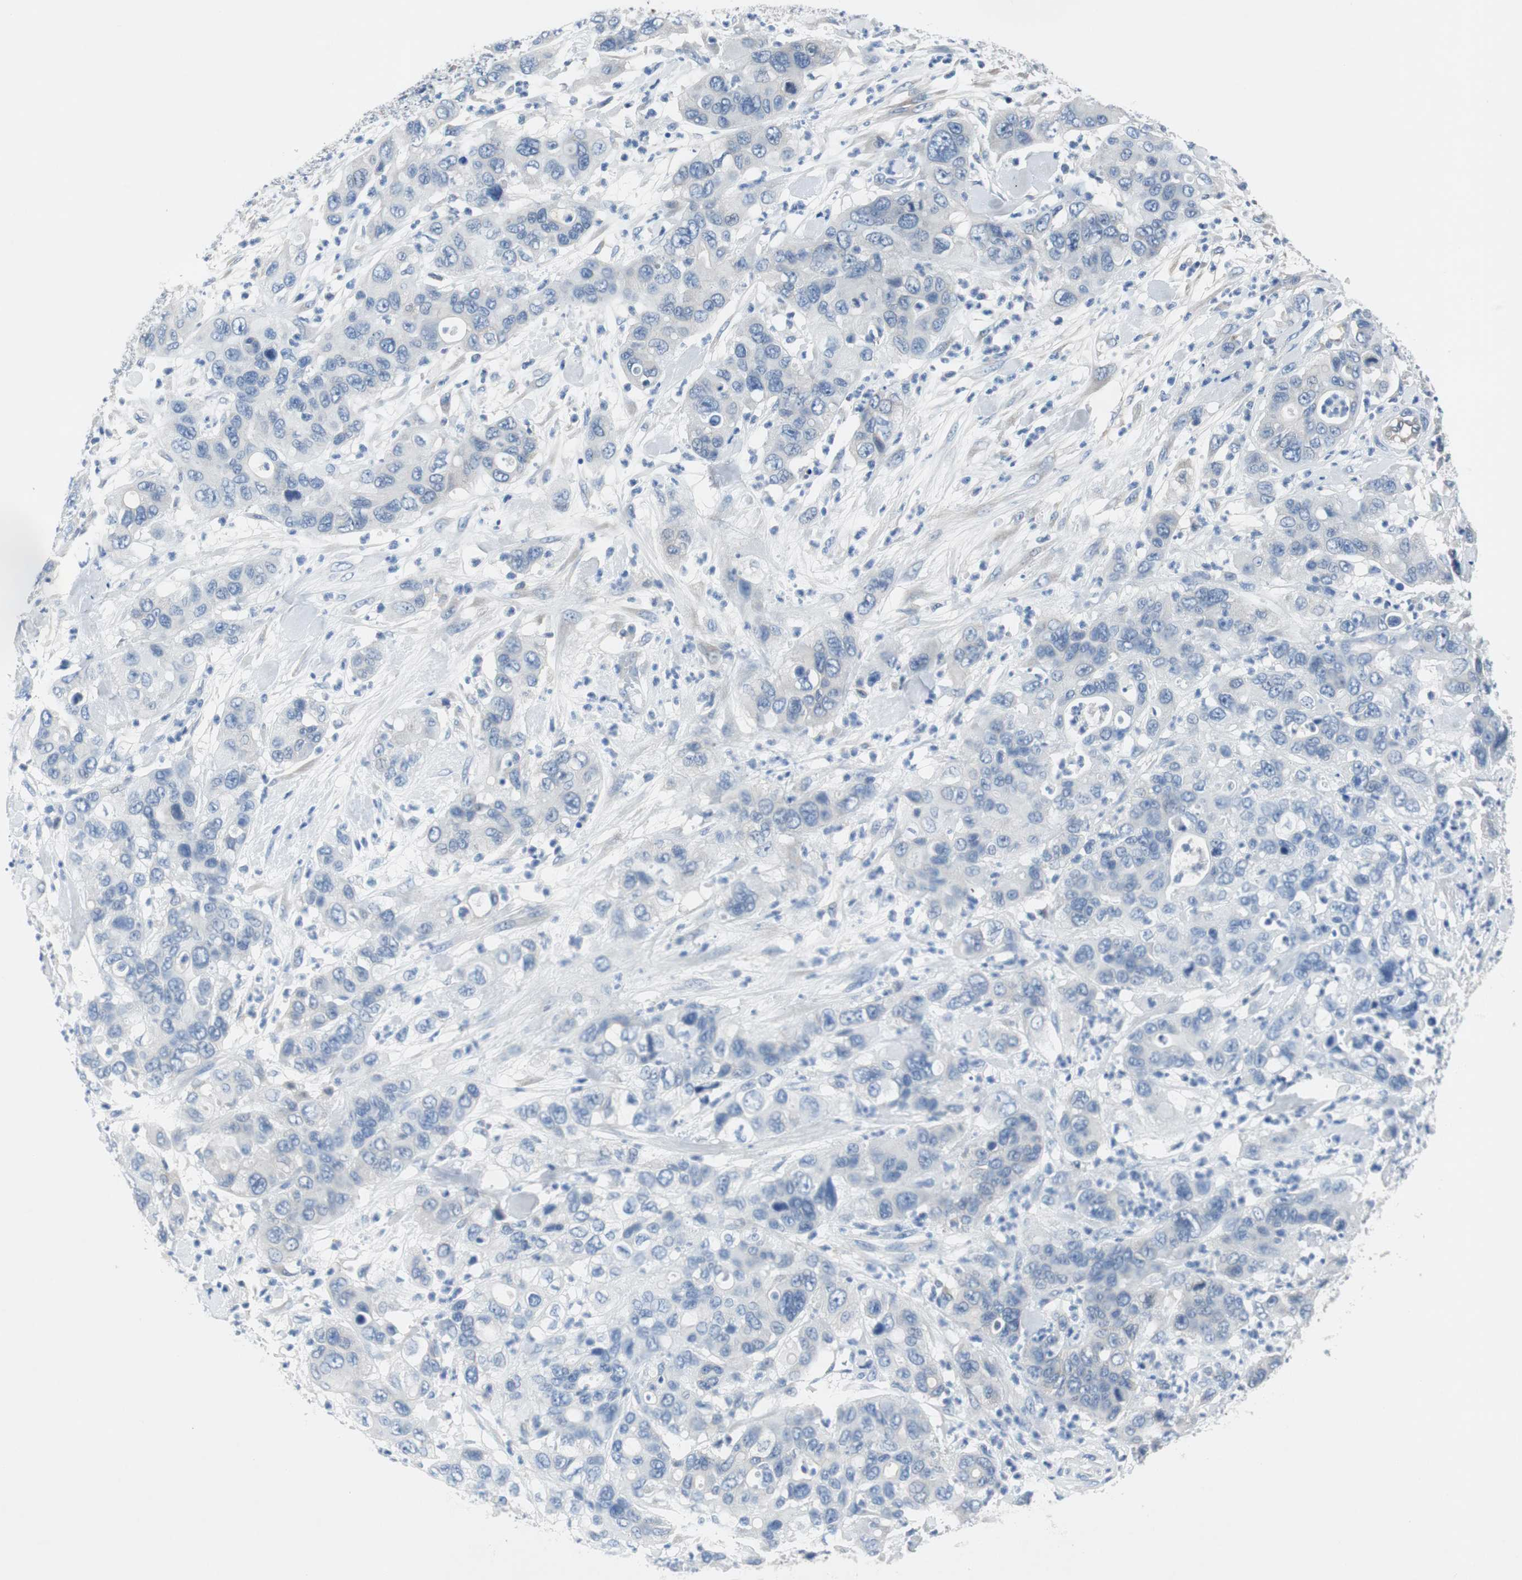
{"staining": {"intensity": "negative", "quantity": "none", "location": "none"}, "tissue": "pancreatic cancer", "cell_type": "Tumor cells", "image_type": "cancer", "snomed": [{"axis": "morphology", "description": "Adenocarcinoma, NOS"}, {"axis": "topography", "description": "Pancreas"}], "caption": "High magnification brightfield microscopy of pancreatic adenocarcinoma stained with DAB (brown) and counterstained with hematoxylin (blue): tumor cells show no significant staining. (Stains: DAB immunohistochemistry (IHC) with hematoxylin counter stain, Microscopy: brightfield microscopy at high magnification).", "gene": "EEF2K", "patient": {"sex": "female", "age": 71}}